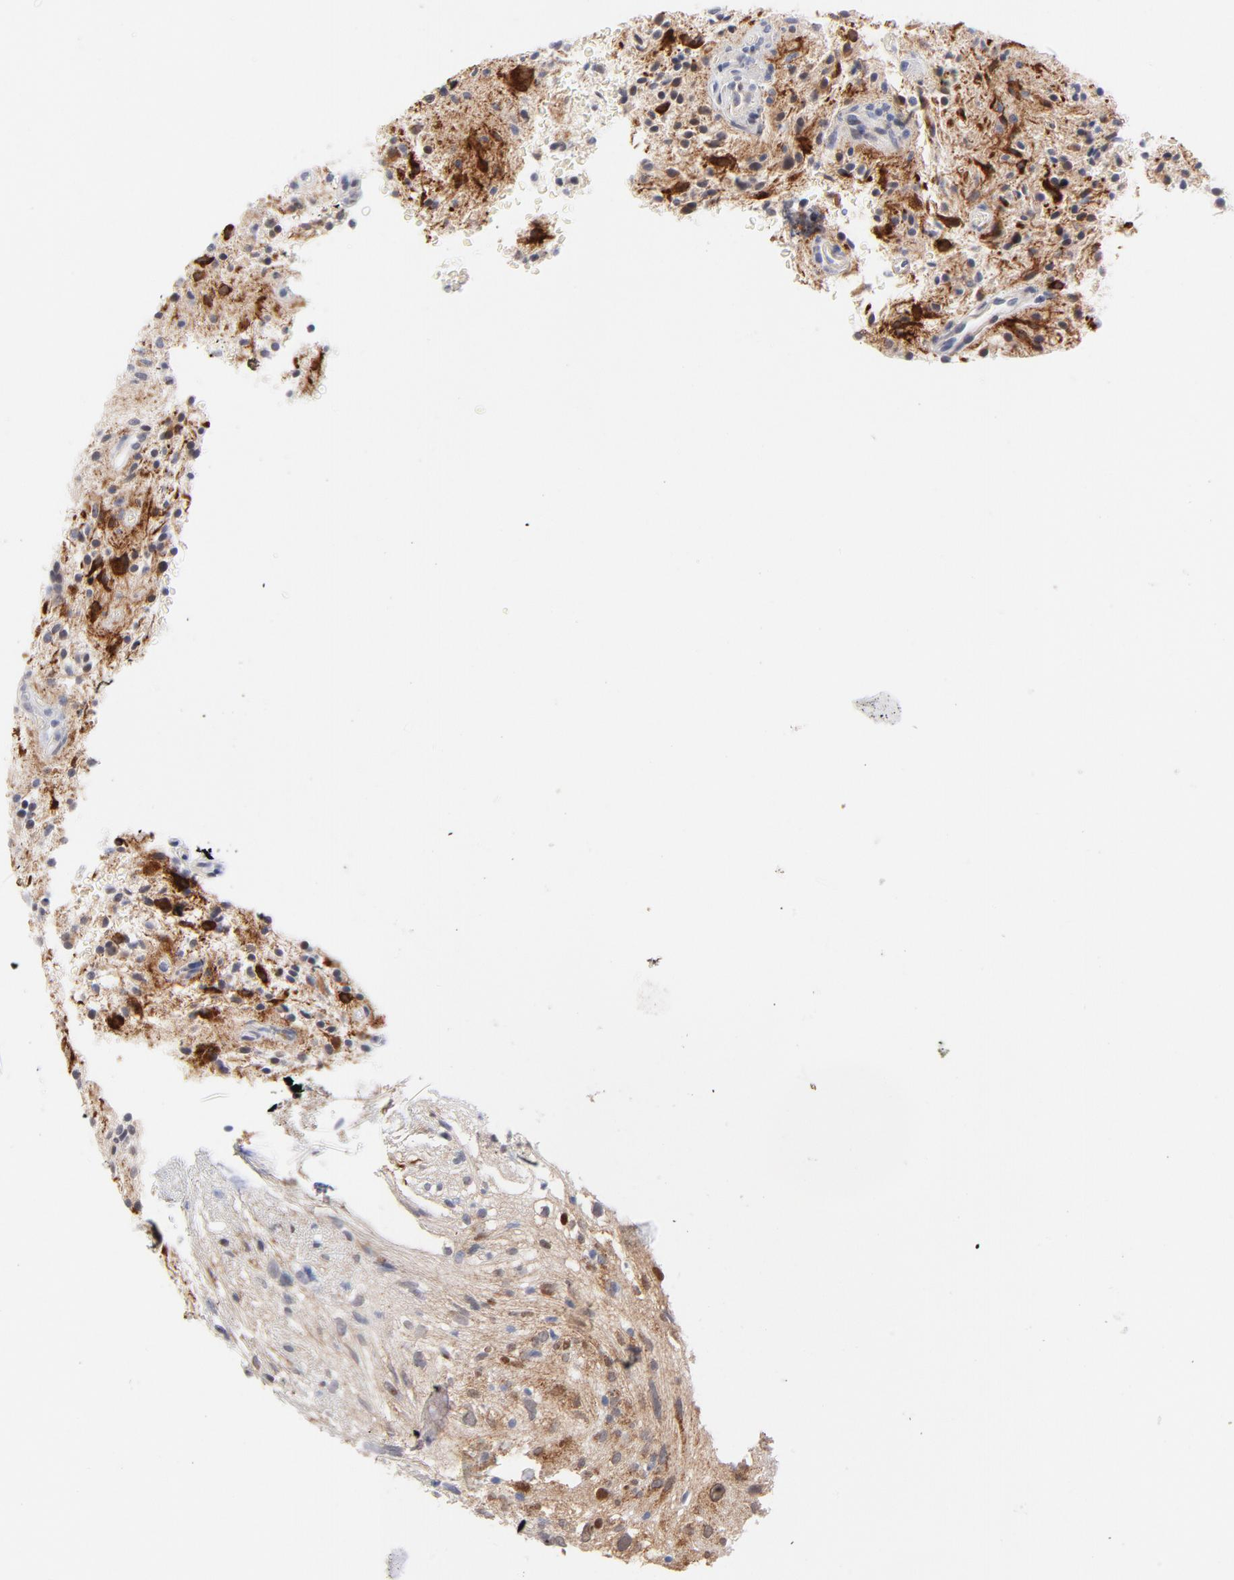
{"staining": {"intensity": "strong", "quantity": "25%-75%", "location": "cytoplasmic/membranous"}, "tissue": "glioma", "cell_type": "Tumor cells", "image_type": "cancer", "snomed": [{"axis": "morphology", "description": "Glioma, malignant, NOS"}, {"axis": "topography", "description": "Cerebellum"}], "caption": "About 25%-75% of tumor cells in human glioma reveal strong cytoplasmic/membranous protein staining as visualized by brown immunohistochemical staining.", "gene": "MID1", "patient": {"sex": "female", "age": 10}}